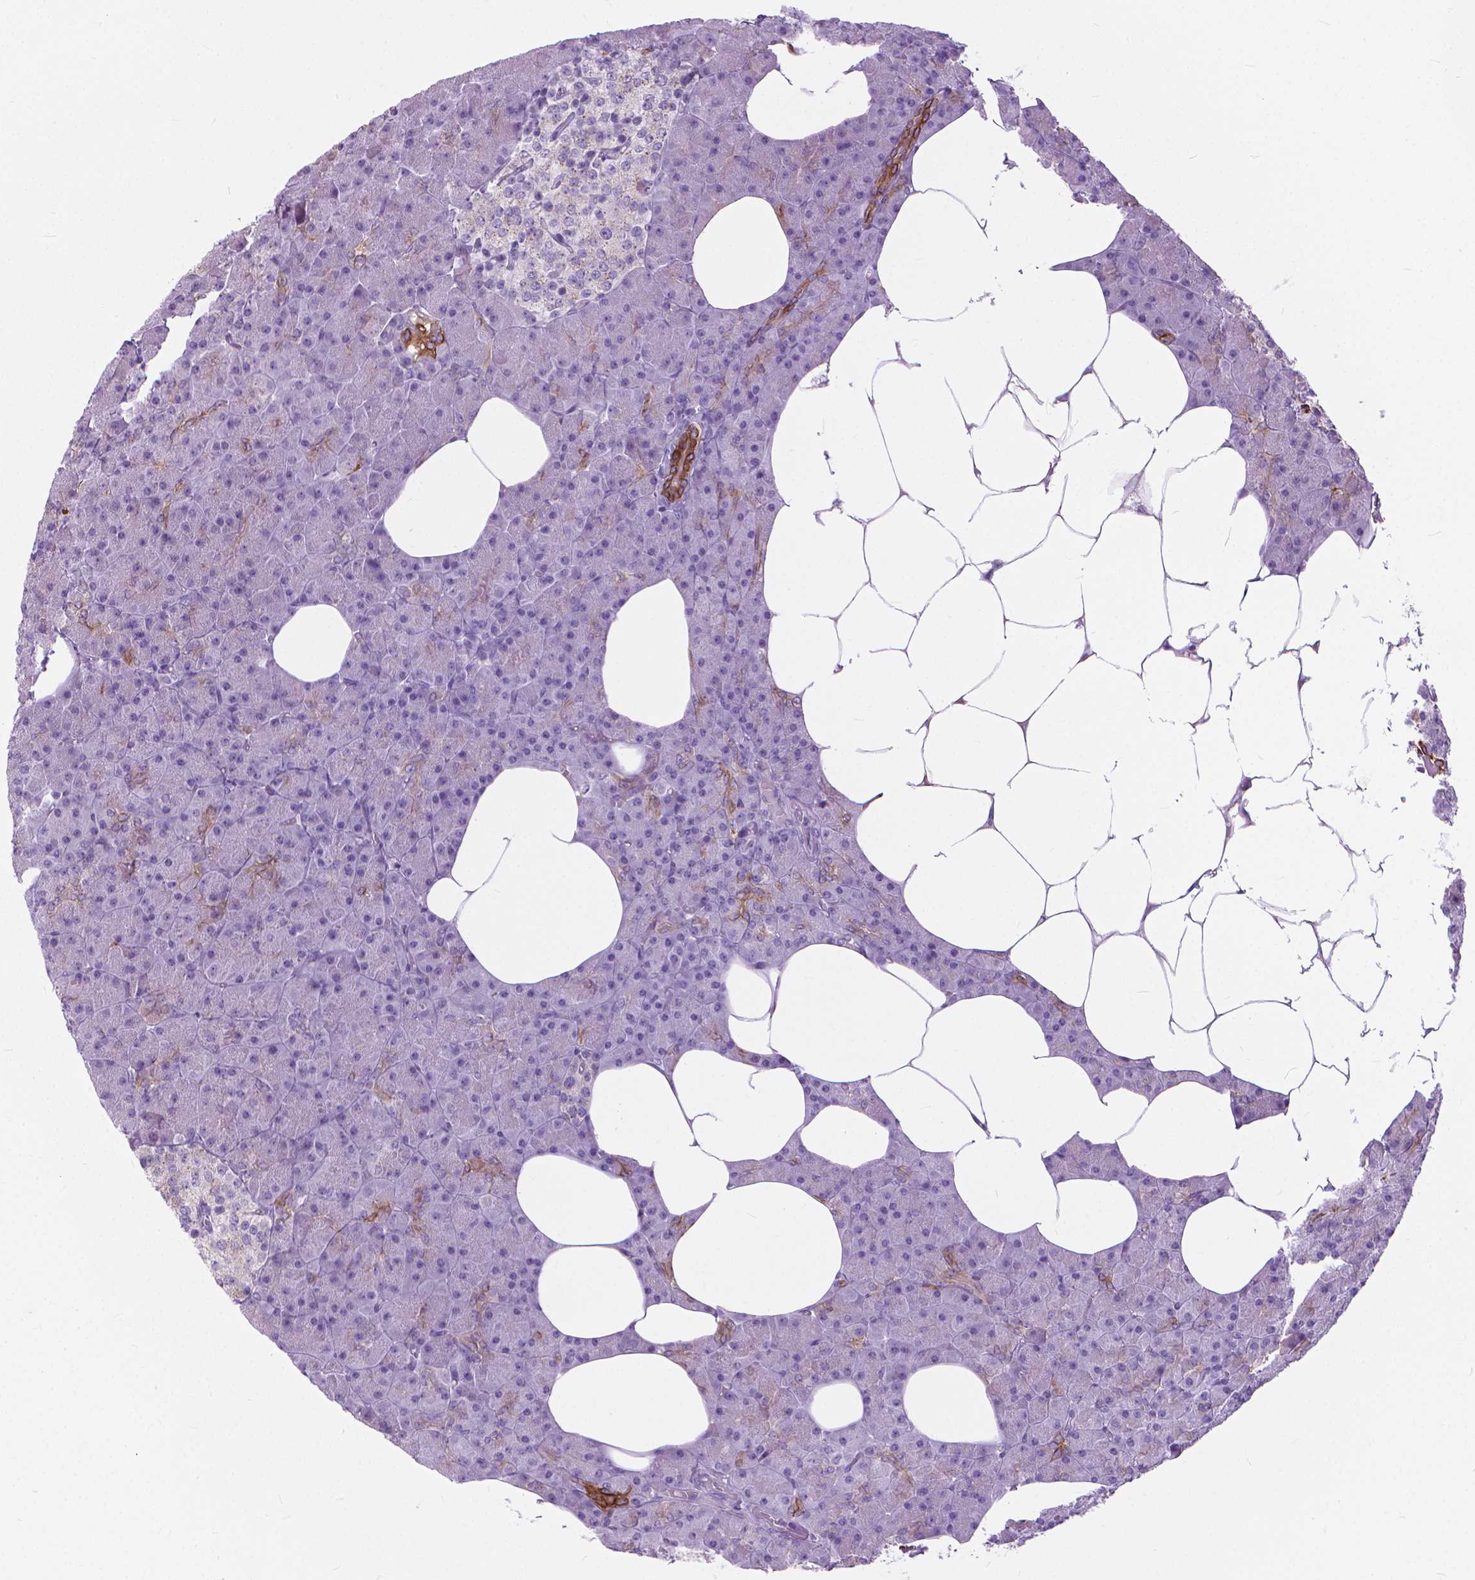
{"staining": {"intensity": "strong", "quantity": "<25%", "location": "cytoplasmic/membranous"}, "tissue": "pancreas", "cell_type": "Exocrine glandular cells", "image_type": "normal", "snomed": [{"axis": "morphology", "description": "Normal tissue, NOS"}, {"axis": "topography", "description": "Pancreas"}], "caption": "Pancreas stained with immunohistochemistry displays strong cytoplasmic/membranous staining in about <25% of exocrine glandular cells. (Stains: DAB (3,3'-diaminobenzidine) in brown, nuclei in blue, Microscopy: brightfield microscopy at high magnification).", "gene": "HTR2B", "patient": {"sex": "female", "age": 45}}